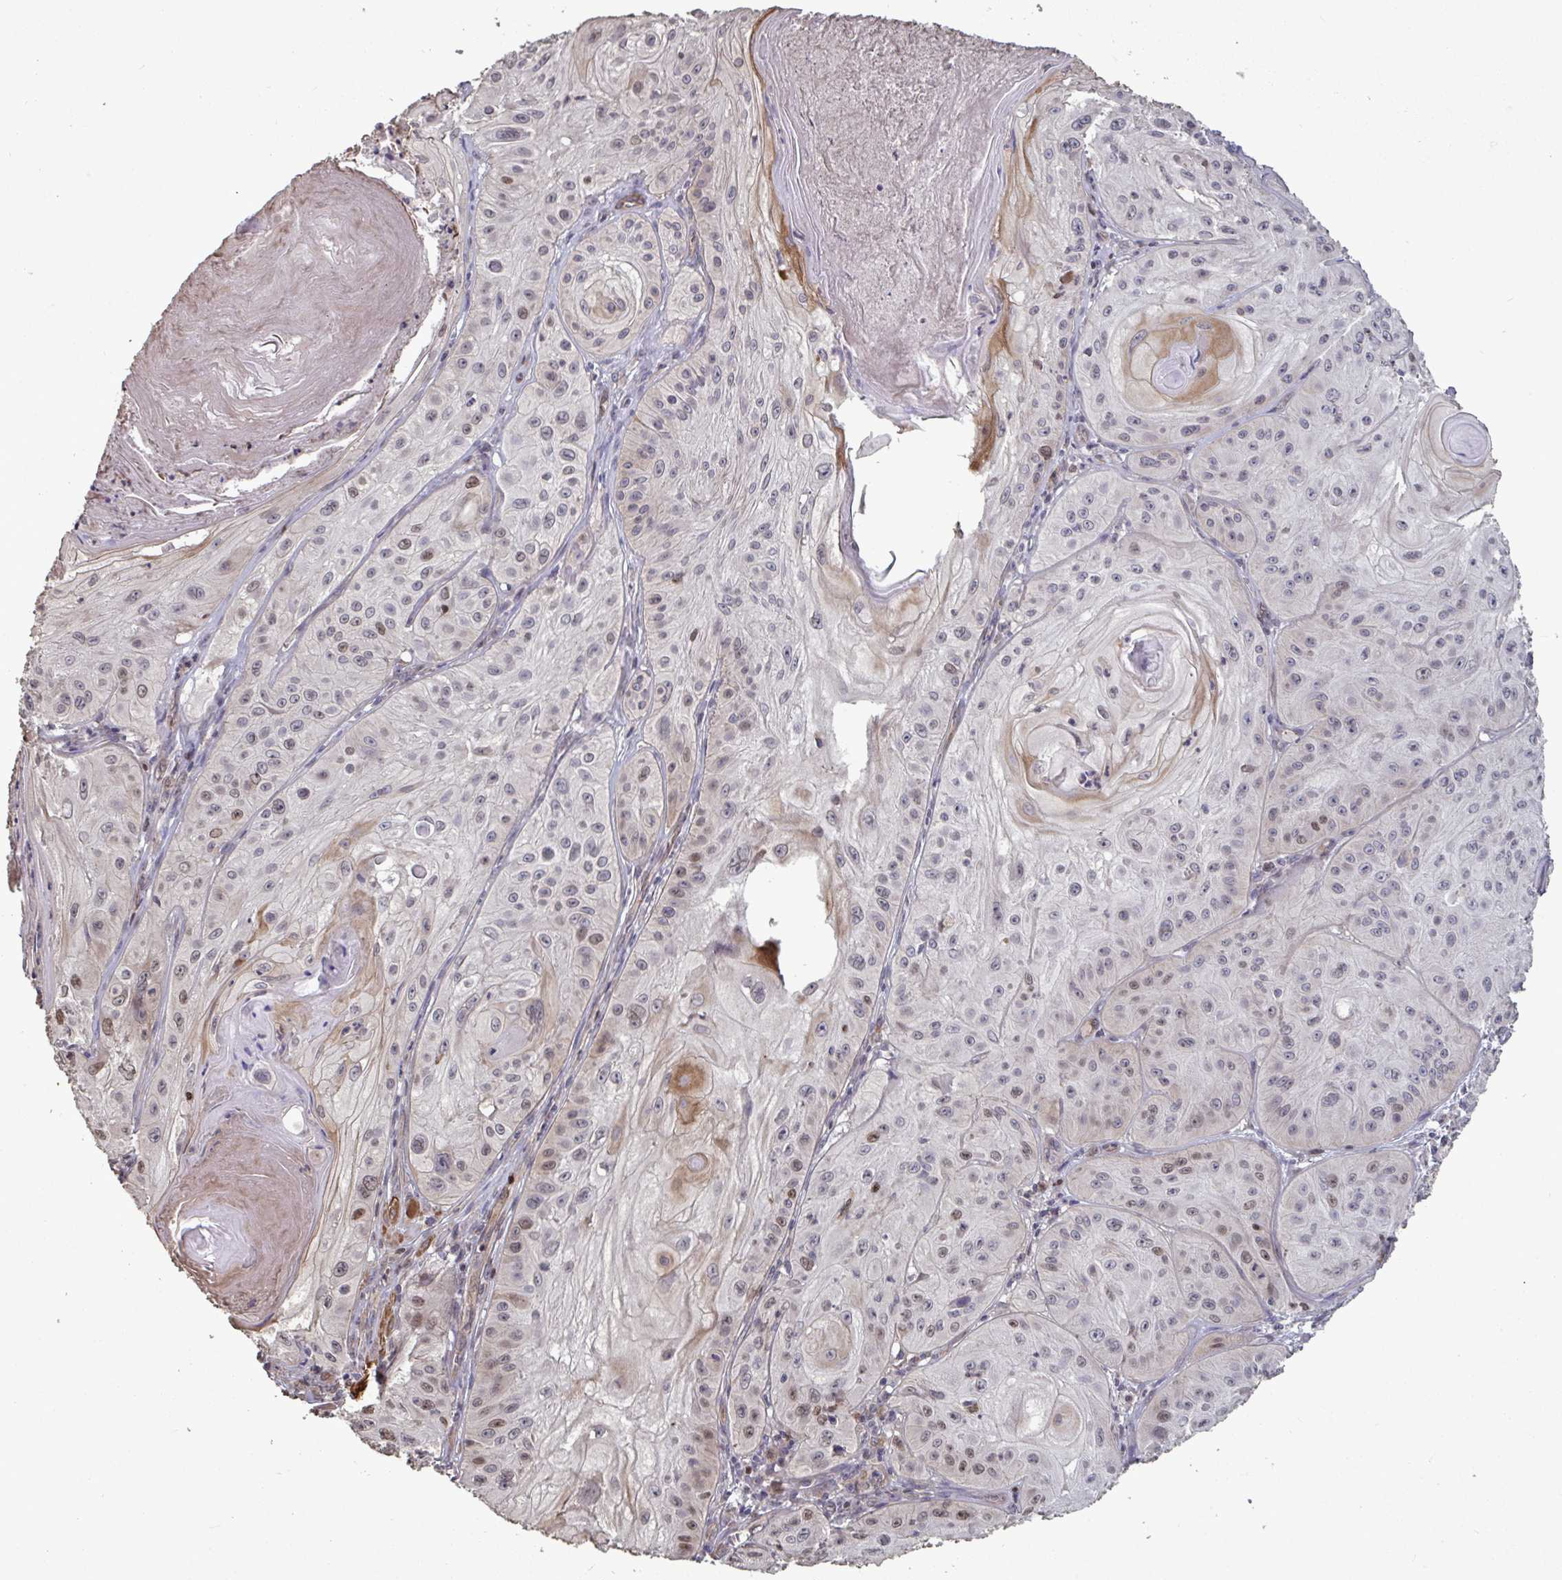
{"staining": {"intensity": "moderate", "quantity": "<25%", "location": "nuclear"}, "tissue": "skin cancer", "cell_type": "Tumor cells", "image_type": "cancer", "snomed": [{"axis": "morphology", "description": "Squamous cell carcinoma, NOS"}, {"axis": "topography", "description": "Skin"}], "caption": "IHC histopathology image of neoplastic tissue: human skin cancer (squamous cell carcinoma) stained using IHC displays low levels of moderate protein expression localized specifically in the nuclear of tumor cells, appearing as a nuclear brown color.", "gene": "IPO5", "patient": {"sex": "male", "age": 85}}